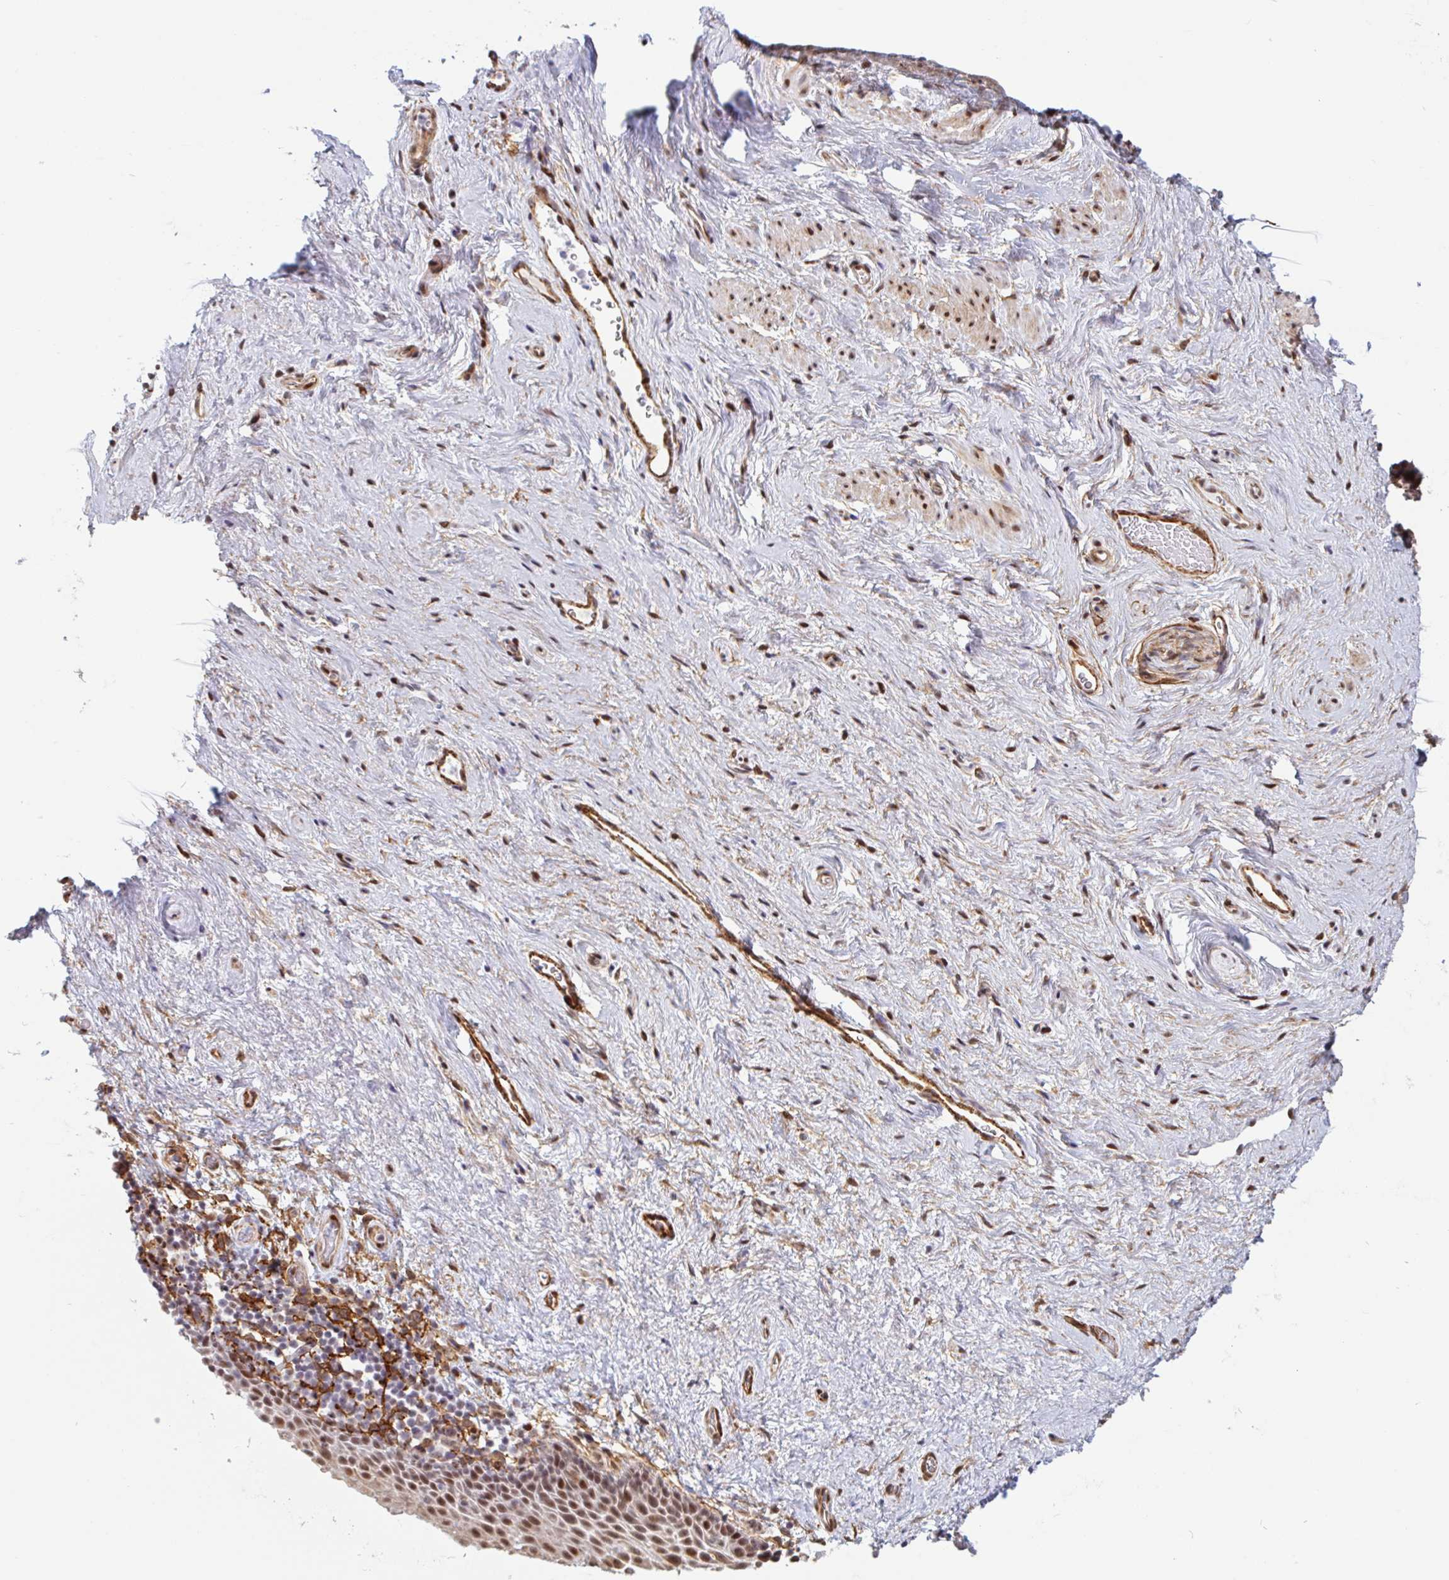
{"staining": {"intensity": "moderate", "quantity": ">75%", "location": "nuclear"}, "tissue": "vagina", "cell_type": "Squamous epithelial cells", "image_type": "normal", "snomed": [{"axis": "morphology", "description": "Normal tissue, NOS"}, {"axis": "topography", "description": "Vagina"}], "caption": "About >75% of squamous epithelial cells in normal vagina demonstrate moderate nuclear protein expression as visualized by brown immunohistochemical staining.", "gene": "TMEM119", "patient": {"sex": "female", "age": 61}}